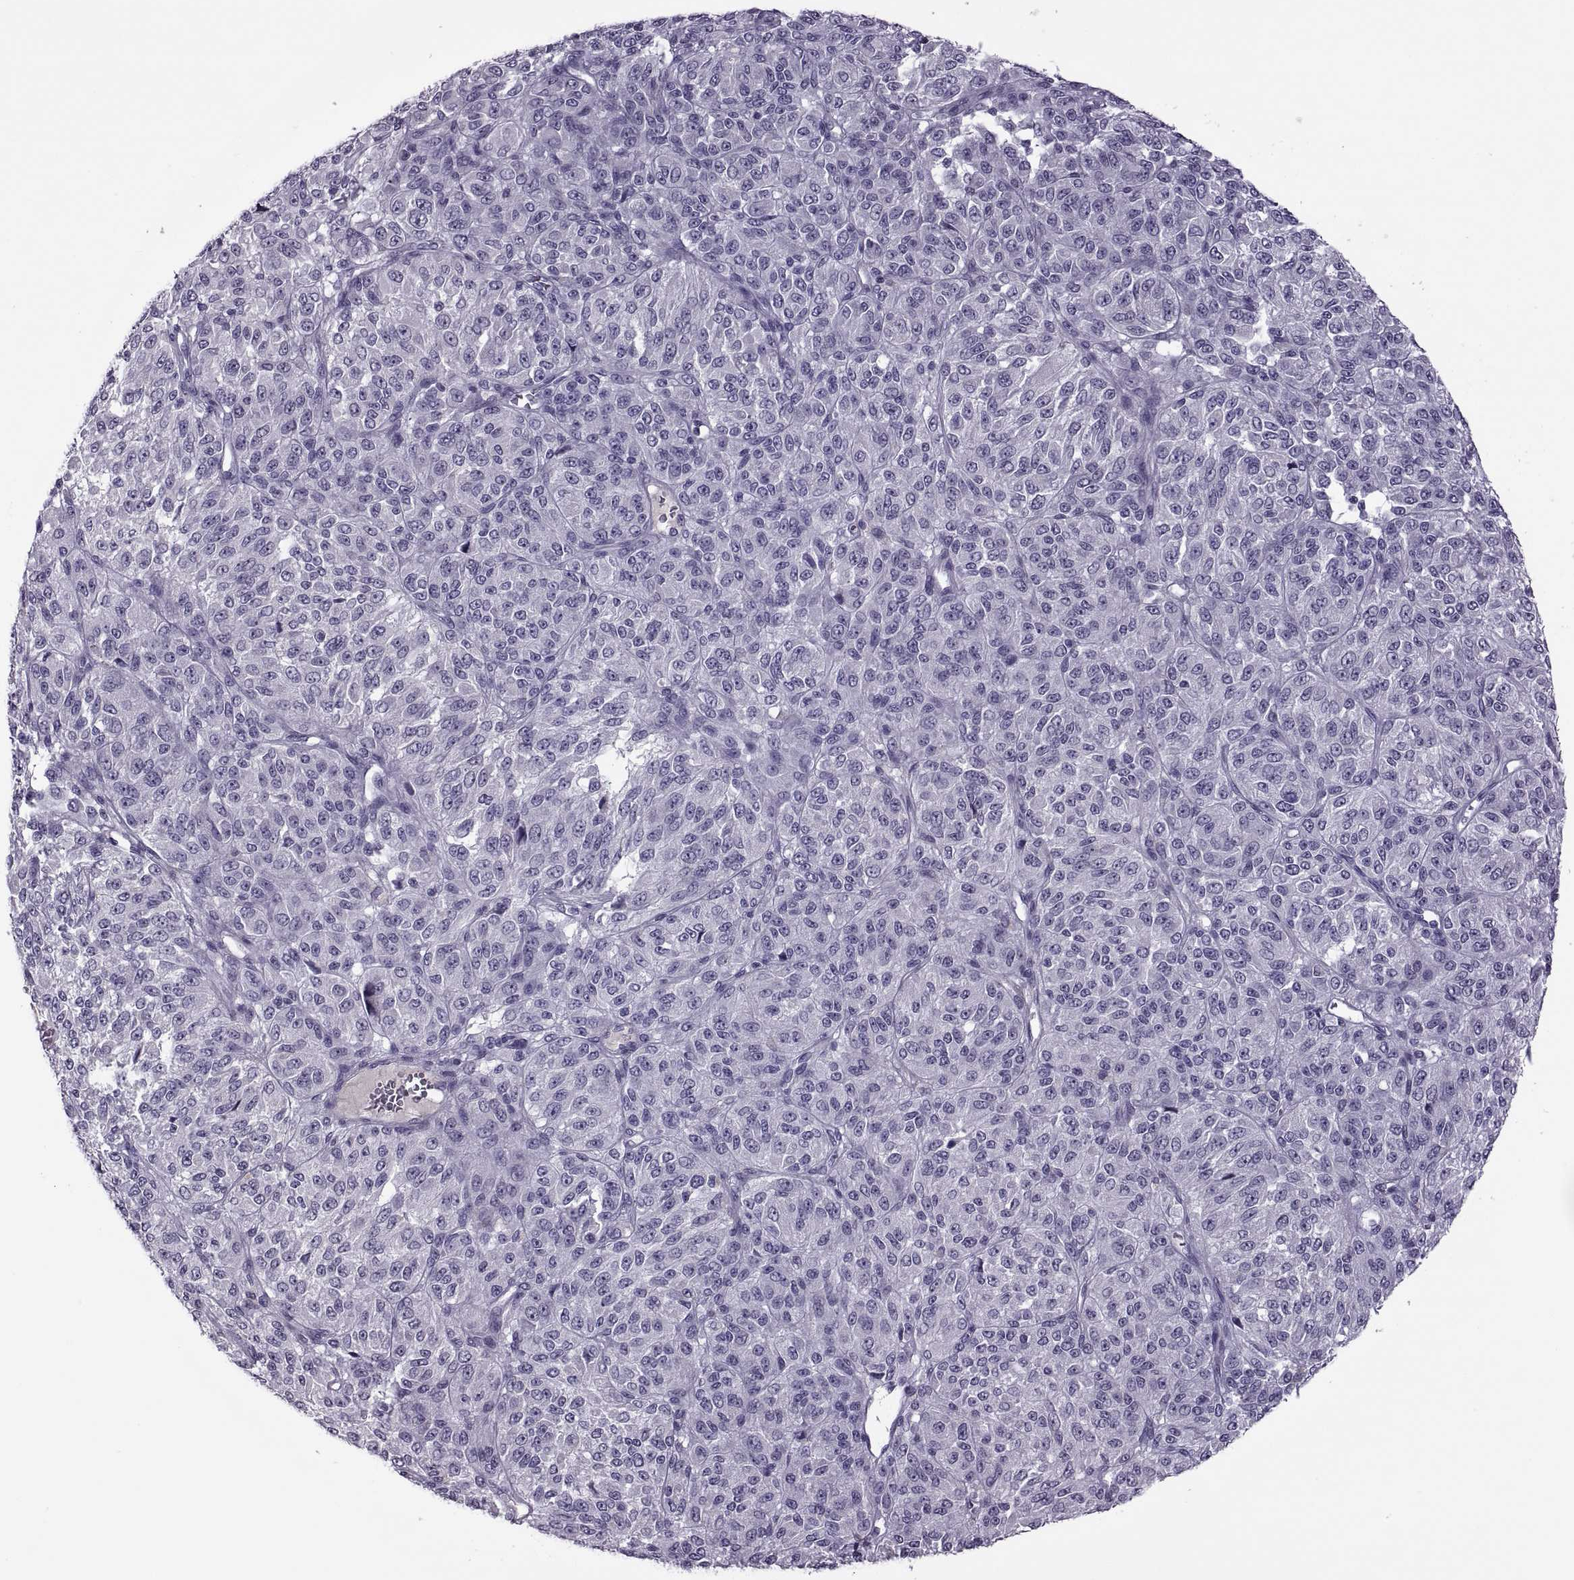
{"staining": {"intensity": "negative", "quantity": "none", "location": "none"}, "tissue": "melanoma", "cell_type": "Tumor cells", "image_type": "cancer", "snomed": [{"axis": "morphology", "description": "Malignant melanoma, Metastatic site"}, {"axis": "topography", "description": "Brain"}], "caption": "Tumor cells show no significant protein staining in malignant melanoma (metastatic site). (Brightfield microscopy of DAB (3,3'-diaminobenzidine) immunohistochemistry (IHC) at high magnification).", "gene": "RSPH6A", "patient": {"sex": "female", "age": 56}}